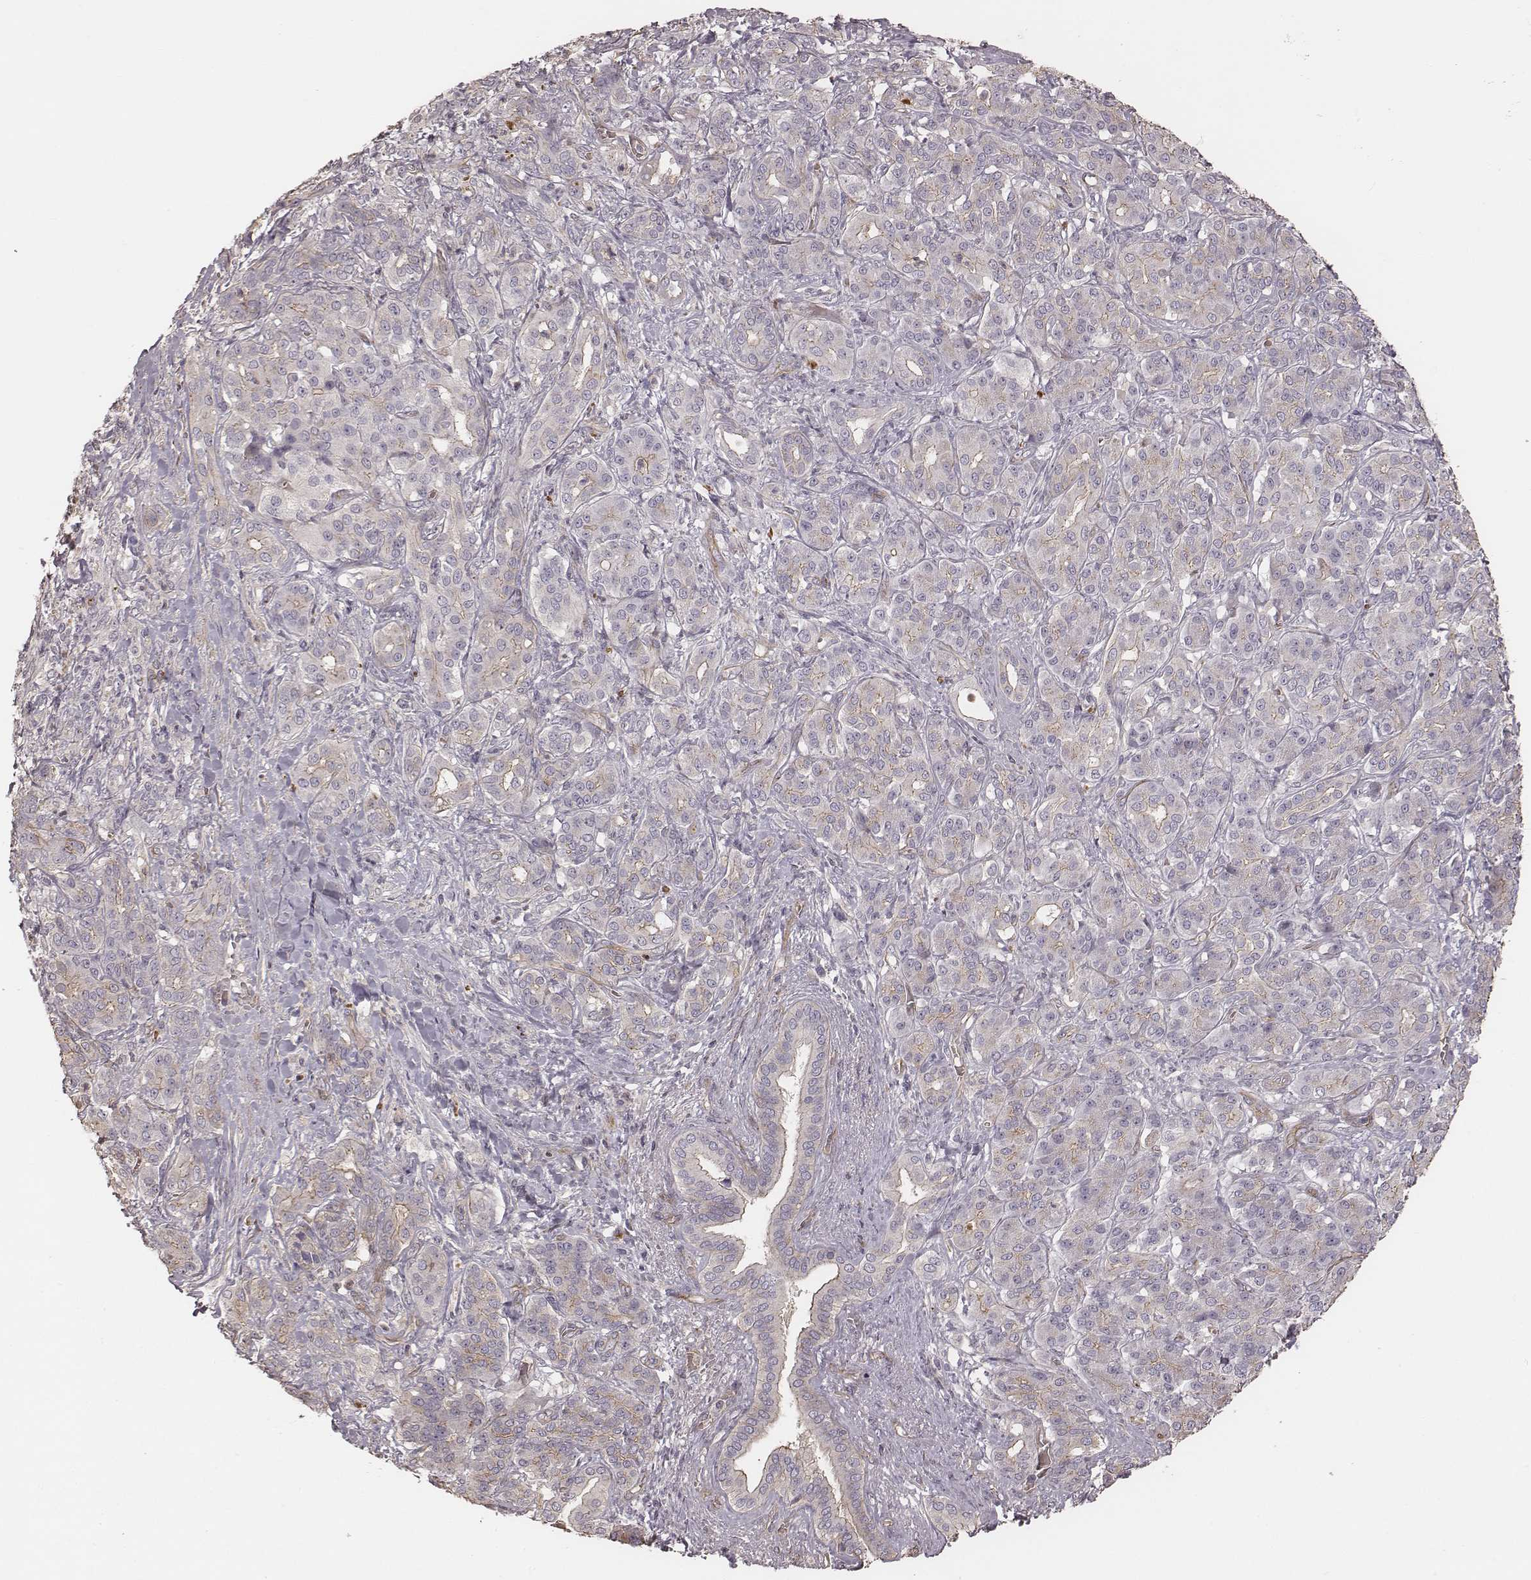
{"staining": {"intensity": "weak", "quantity": ">75%", "location": "cytoplasmic/membranous"}, "tissue": "pancreatic cancer", "cell_type": "Tumor cells", "image_type": "cancer", "snomed": [{"axis": "morphology", "description": "Normal tissue, NOS"}, {"axis": "morphology", "description": "Inflammation, NOS"}, {"axis": "morphology", "description": "Adenocarcinoma, NOS"}, {"axis": "topography", "description": "Pancreas"}], "caption": "High-magnification brightfield microscopy of pancreatic cancer stained with DAB (3,3'-diaminobenzidine) (brown) and counterstained with hematoxylin (blue). tumor cells exhibit weak cytoplasmic/membranous positivity is seen in about>75% of cells. The staining is performed using DAB brown chromogen to label protein expression. The nuclei are counter-stained blue using hematoxylin.", "gene": "OTOGL", "patient": {"sex": "male", "age": 57}}